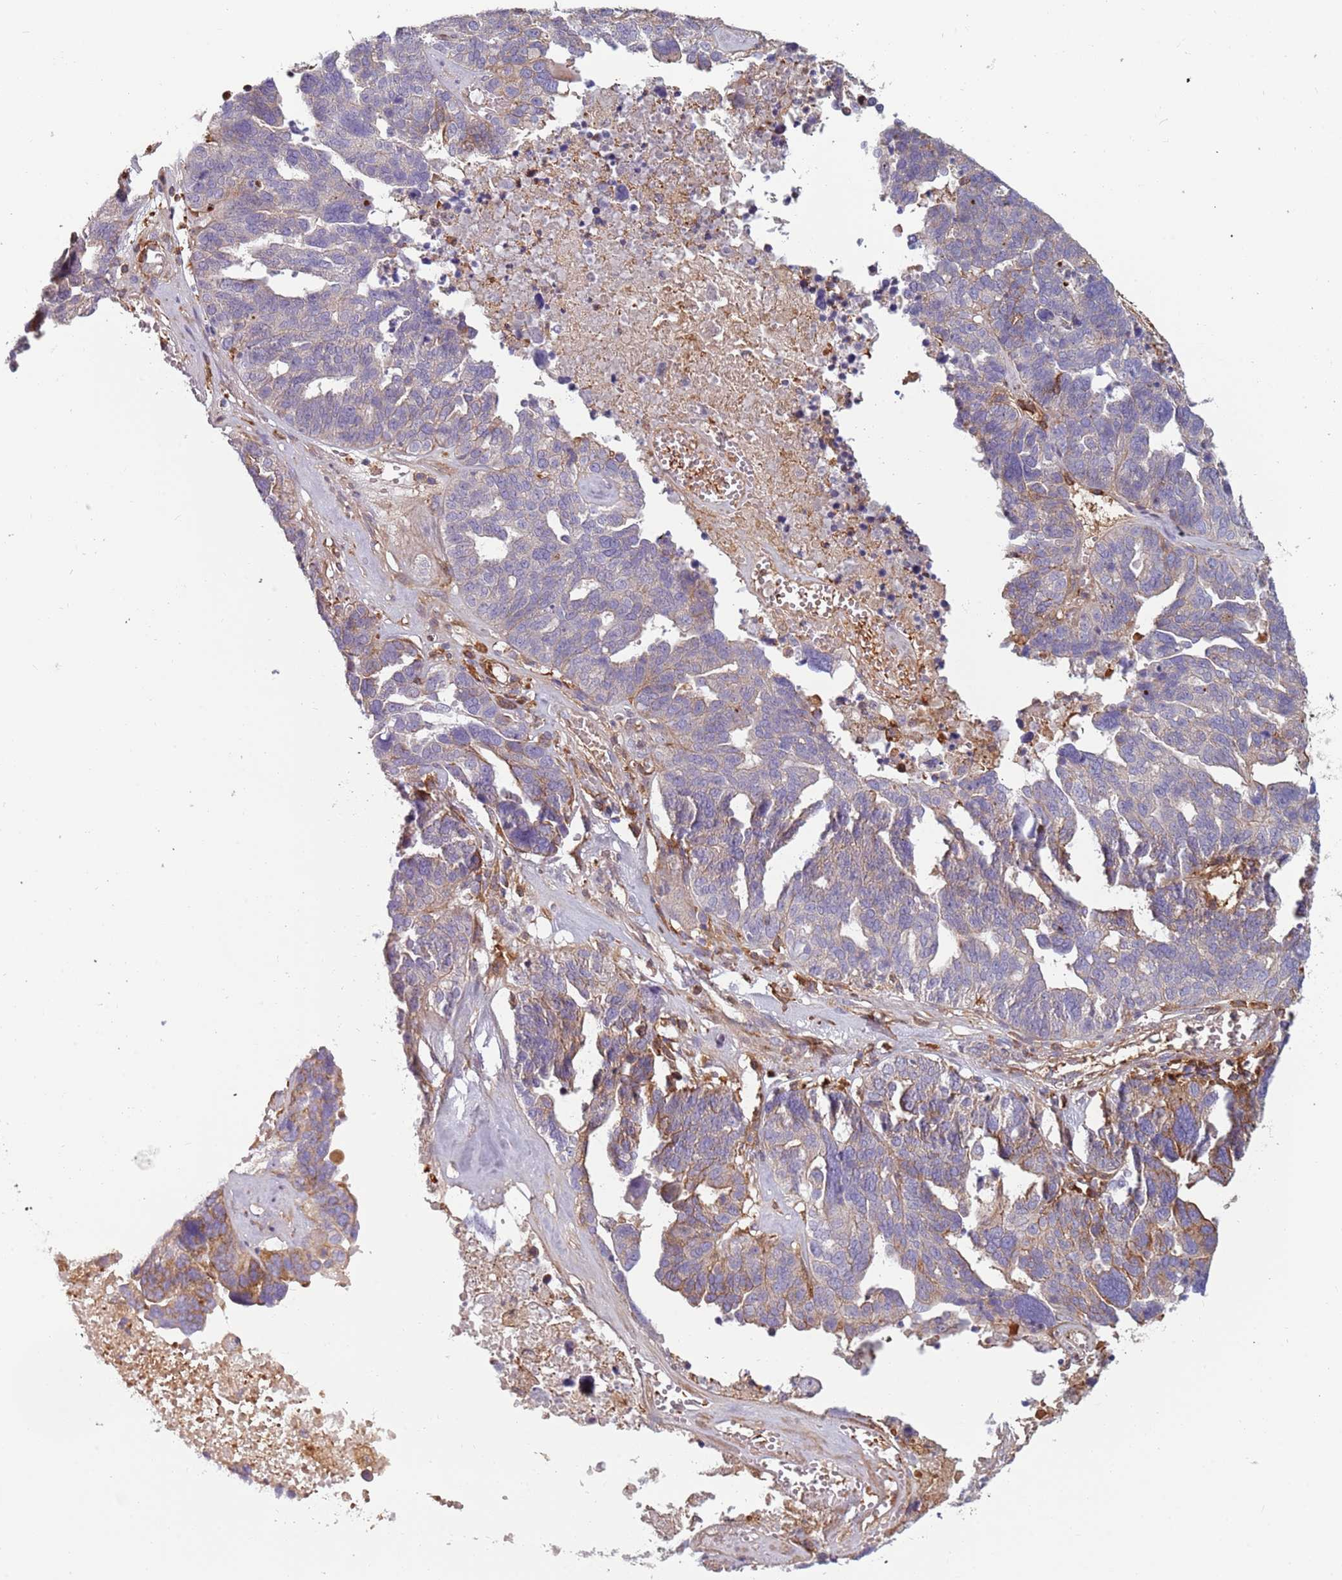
{"staining": {"intensity": "moderate", "quantity": "<25%", "location": "cytoplasmic/membranous"}, "tissue": "ovarian cancer", "cell_type": "Tumor cells", "image_type": "cancer", "snomed": [{"axis": "morphology", "description": "Cystadenocarcinoma, serous, NOS"}, {"axis": "topography", "description": "Ovary"}], "caption": "The histopathology image demonstrates a brown stain indicating the presence of a protein in the cytoplasmic/membranous of tumor cells in ovarian cancer. (DAB IHC, brown staining for protein, blue staining for nuclei).", "gene": "NADK", "patient": {"sex": "female", "age": 59}}